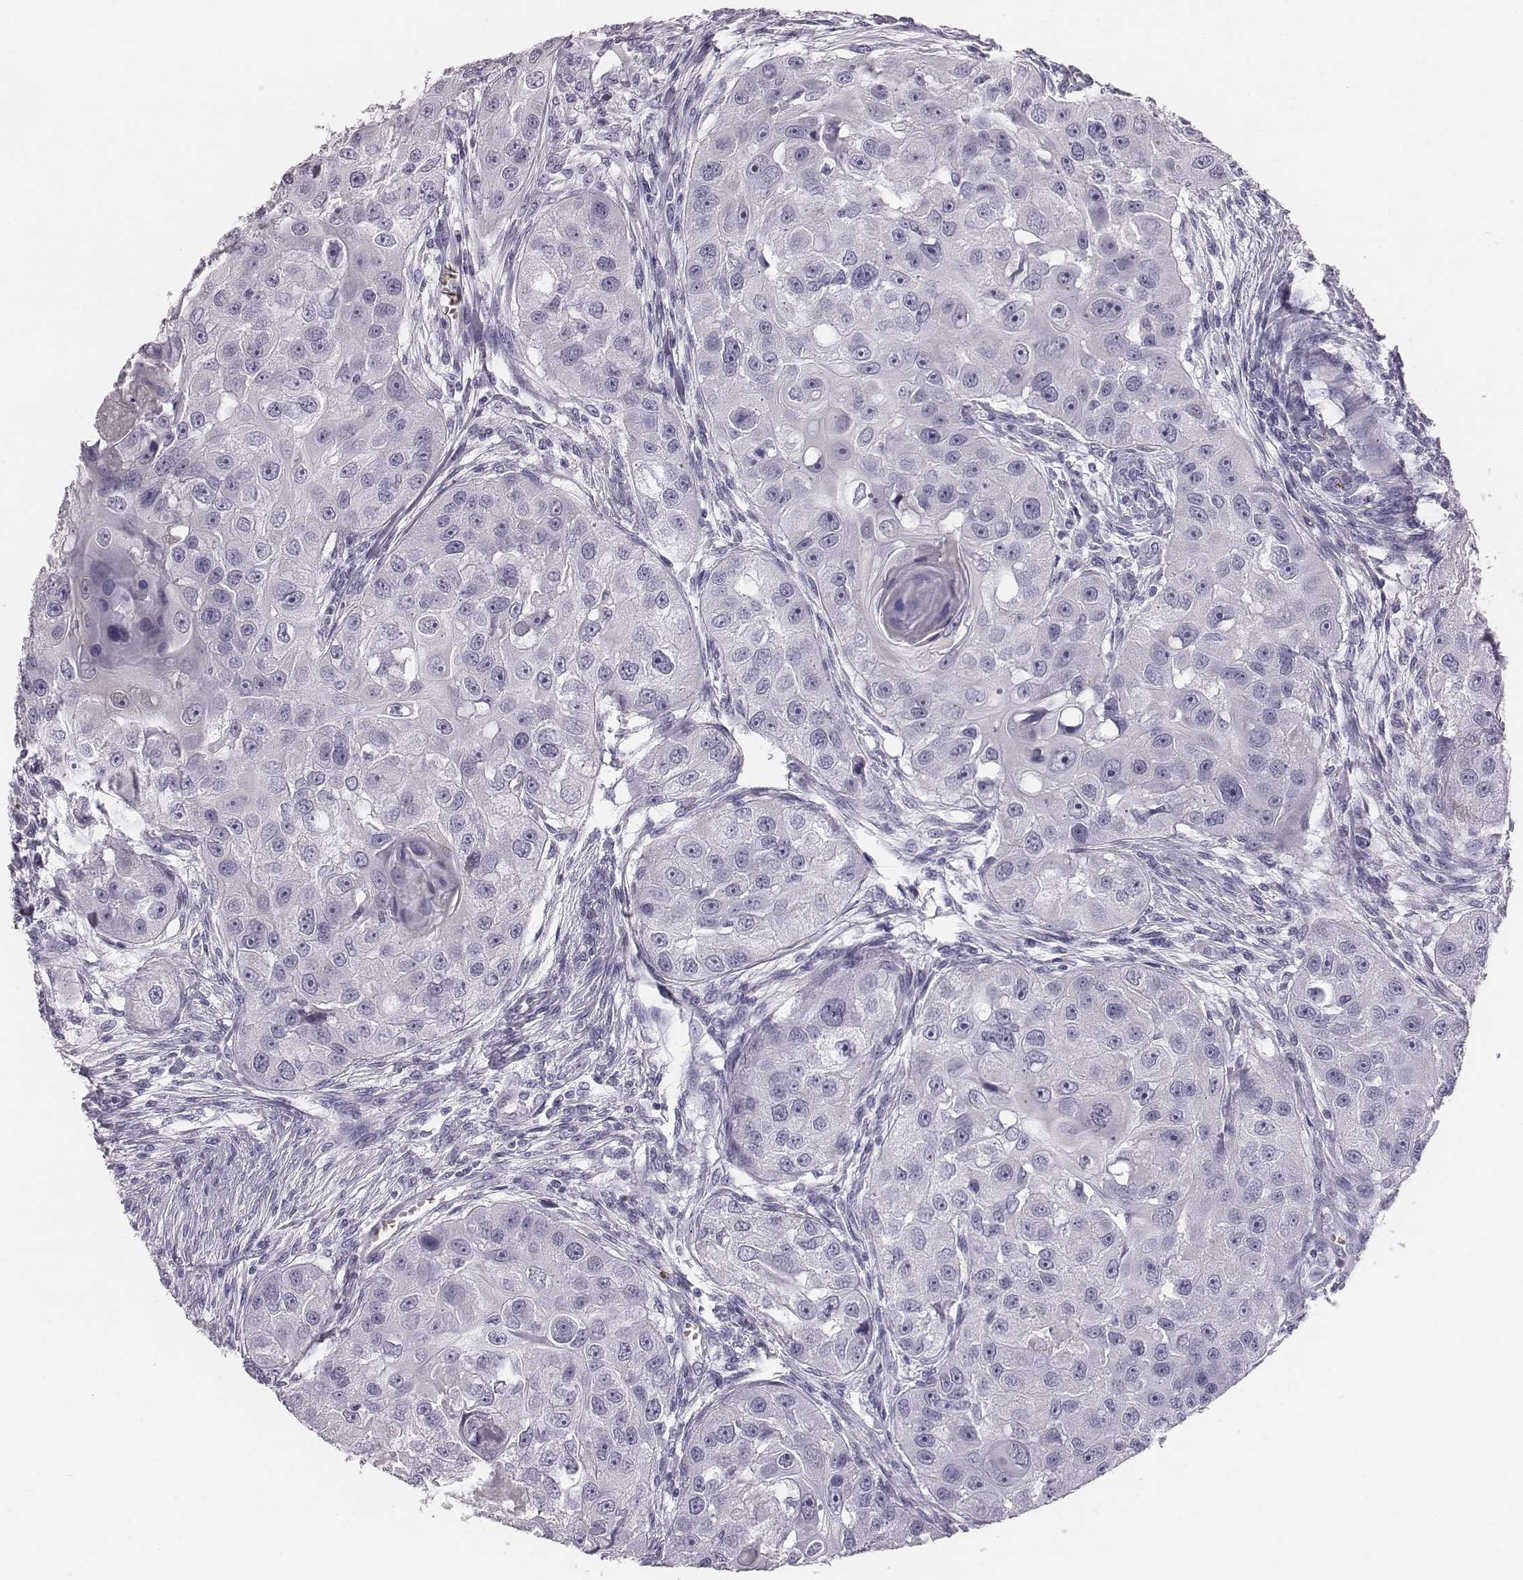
{"staining": {"intensity": "negative", "quantity": "none", "location": "none"}, "tissue": "head and neck cancer", "cell_type": "Tumor cells", "image_type": "cancer", "snomed": [{"axis": "morphology", "description": "Squamous cell carcinoma, NOS"}, {"axis": "topography", "description": "Head-Neck"}], "caption": "Immunohistochemistry (IHC) of human head and neck squamous cell carcinoma exhibits no expression in tumor cells. Brightfield microscopy of IHC stained with DAB (brown) and hematoxylin (blue), captured at high magnification.", "gene": "HBZ", "patient": {"sex": "male", "age": 51}}